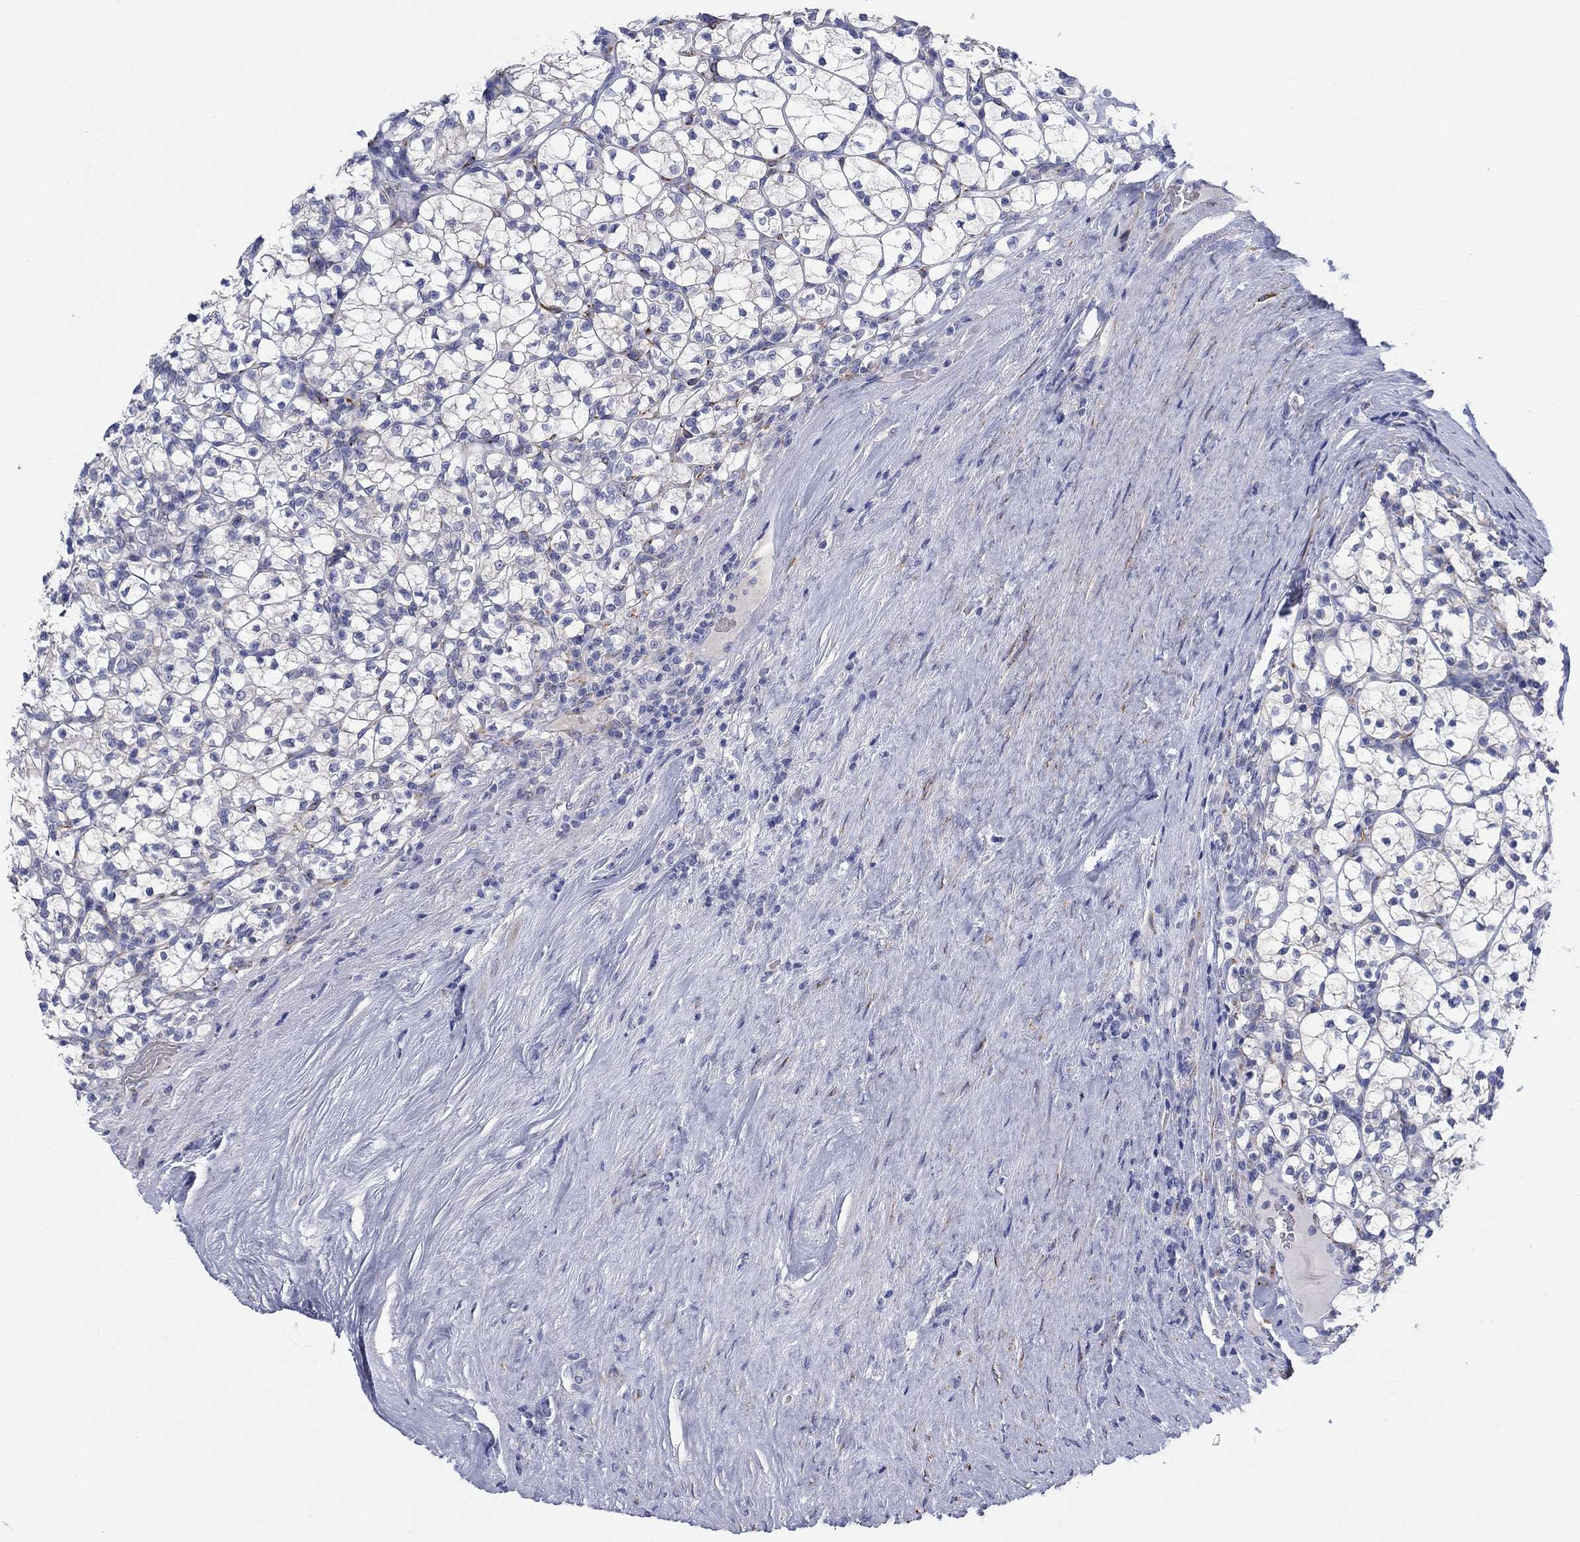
{"staining": {"intensity": "negative", "quantity": "none", "location": "none"}, "tissue": "renal cancer", "cell_type": "Tumor cells", "image_type": "cancer", "snomed": [{"axis": "morphology", "description": "Adenocarcinoma, NOS"}, {"axis": "topography", "description": "Kidney"}], "caption": "Immunohistochemistry of human renal cancer exhibits no staining in tumor cells.", "gene": "PTPRZ1", "patient": {"sex": "female", "age": 89}}